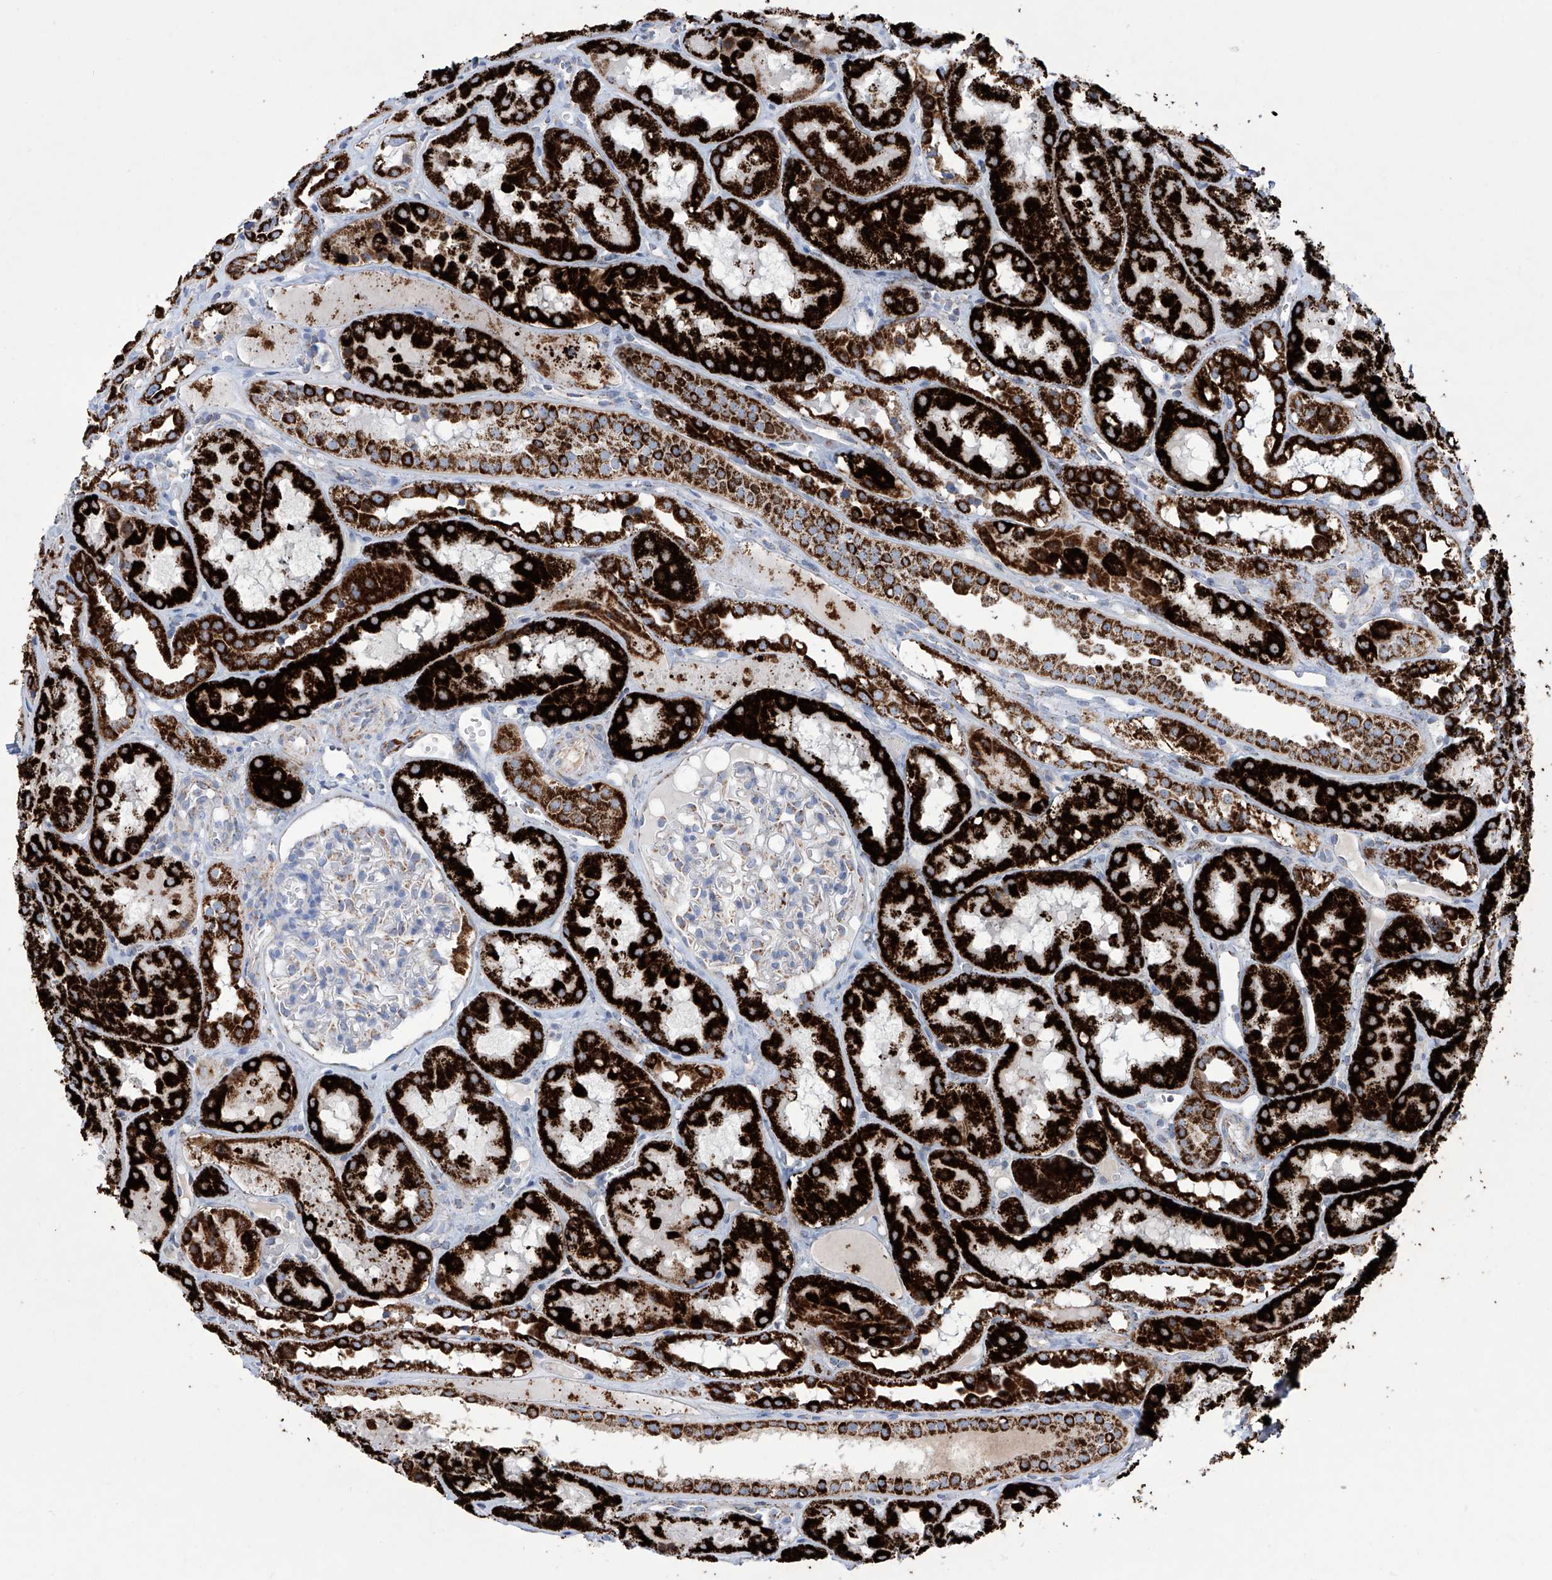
{"staining": {"intensity": "negative", "quantity": "none", "location": "none"}, "tissue": "kidney", "cell_type": "Cells in glomeruli", "image_type": "normal", "snomed": [{"axis": "morphology", "description": "Normal tissue, NOS"}, {"axis": "topography", "description": "Kidney"}], "caption": "The immunohistochemistry (IHC) image has no significant expression in cells in glomeruli of kidney.", "gene": "ALDH6A1", "patient": {"sex": "male", "age": 16}}